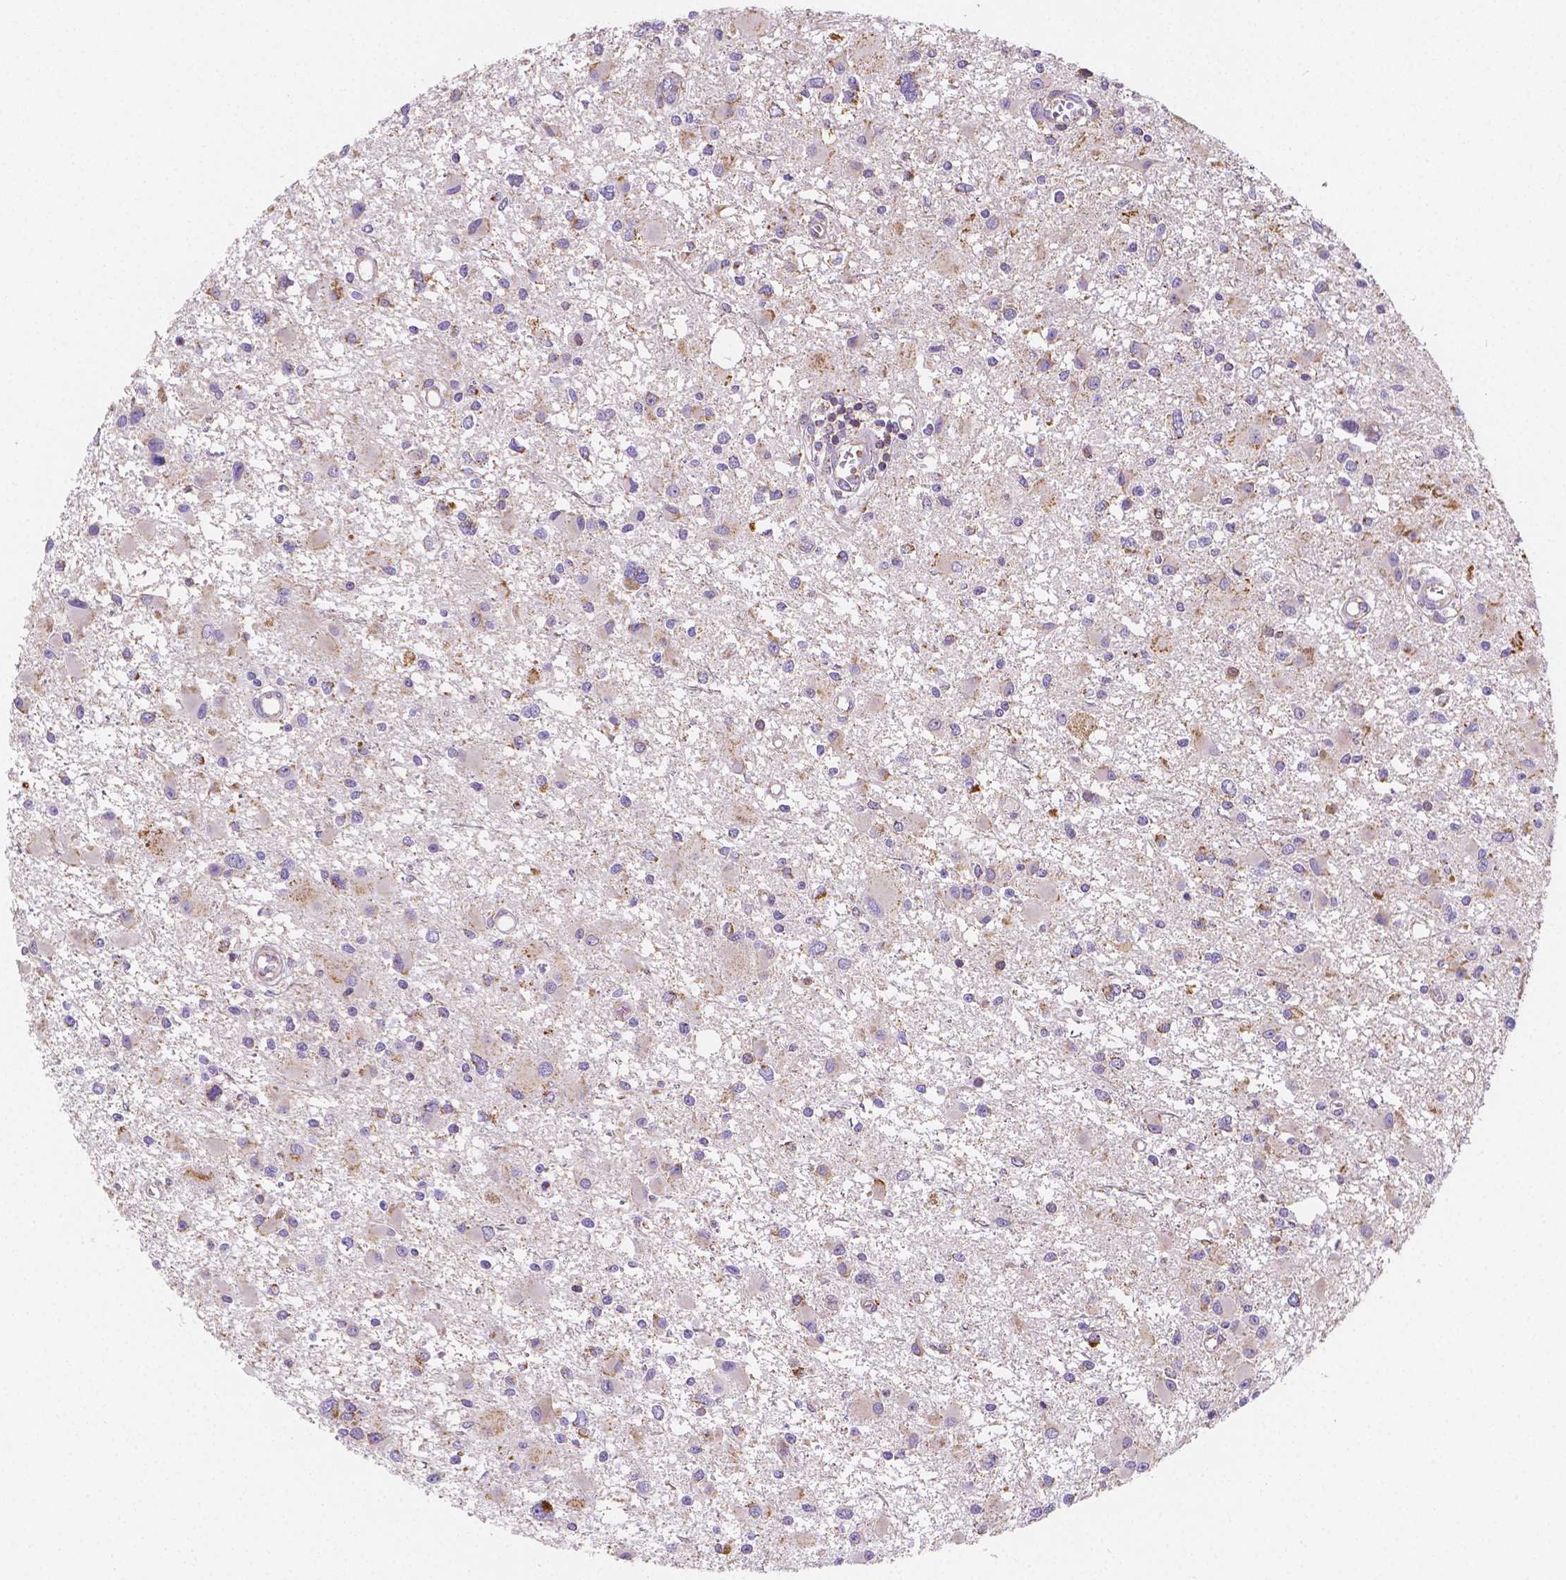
{"staining": {"intensity": "weak", "quantity": "<25%", "location": "cytoplasmic/membranous"}, "tissue": "glioma", "cell_type": "Tumor cells", "image_type": "cancer", "snomed": [{"axis": "morphology", "description": "Glioma, malignant, High grade"}, {"axis": "topography", "description": "Brain"}], "caption": "DAB immunohistochemical staining of glioma demonstrates no significant staining in tumor cells.", "gene": "SGTB", "patient": {"sex": "male", "age": 54}}